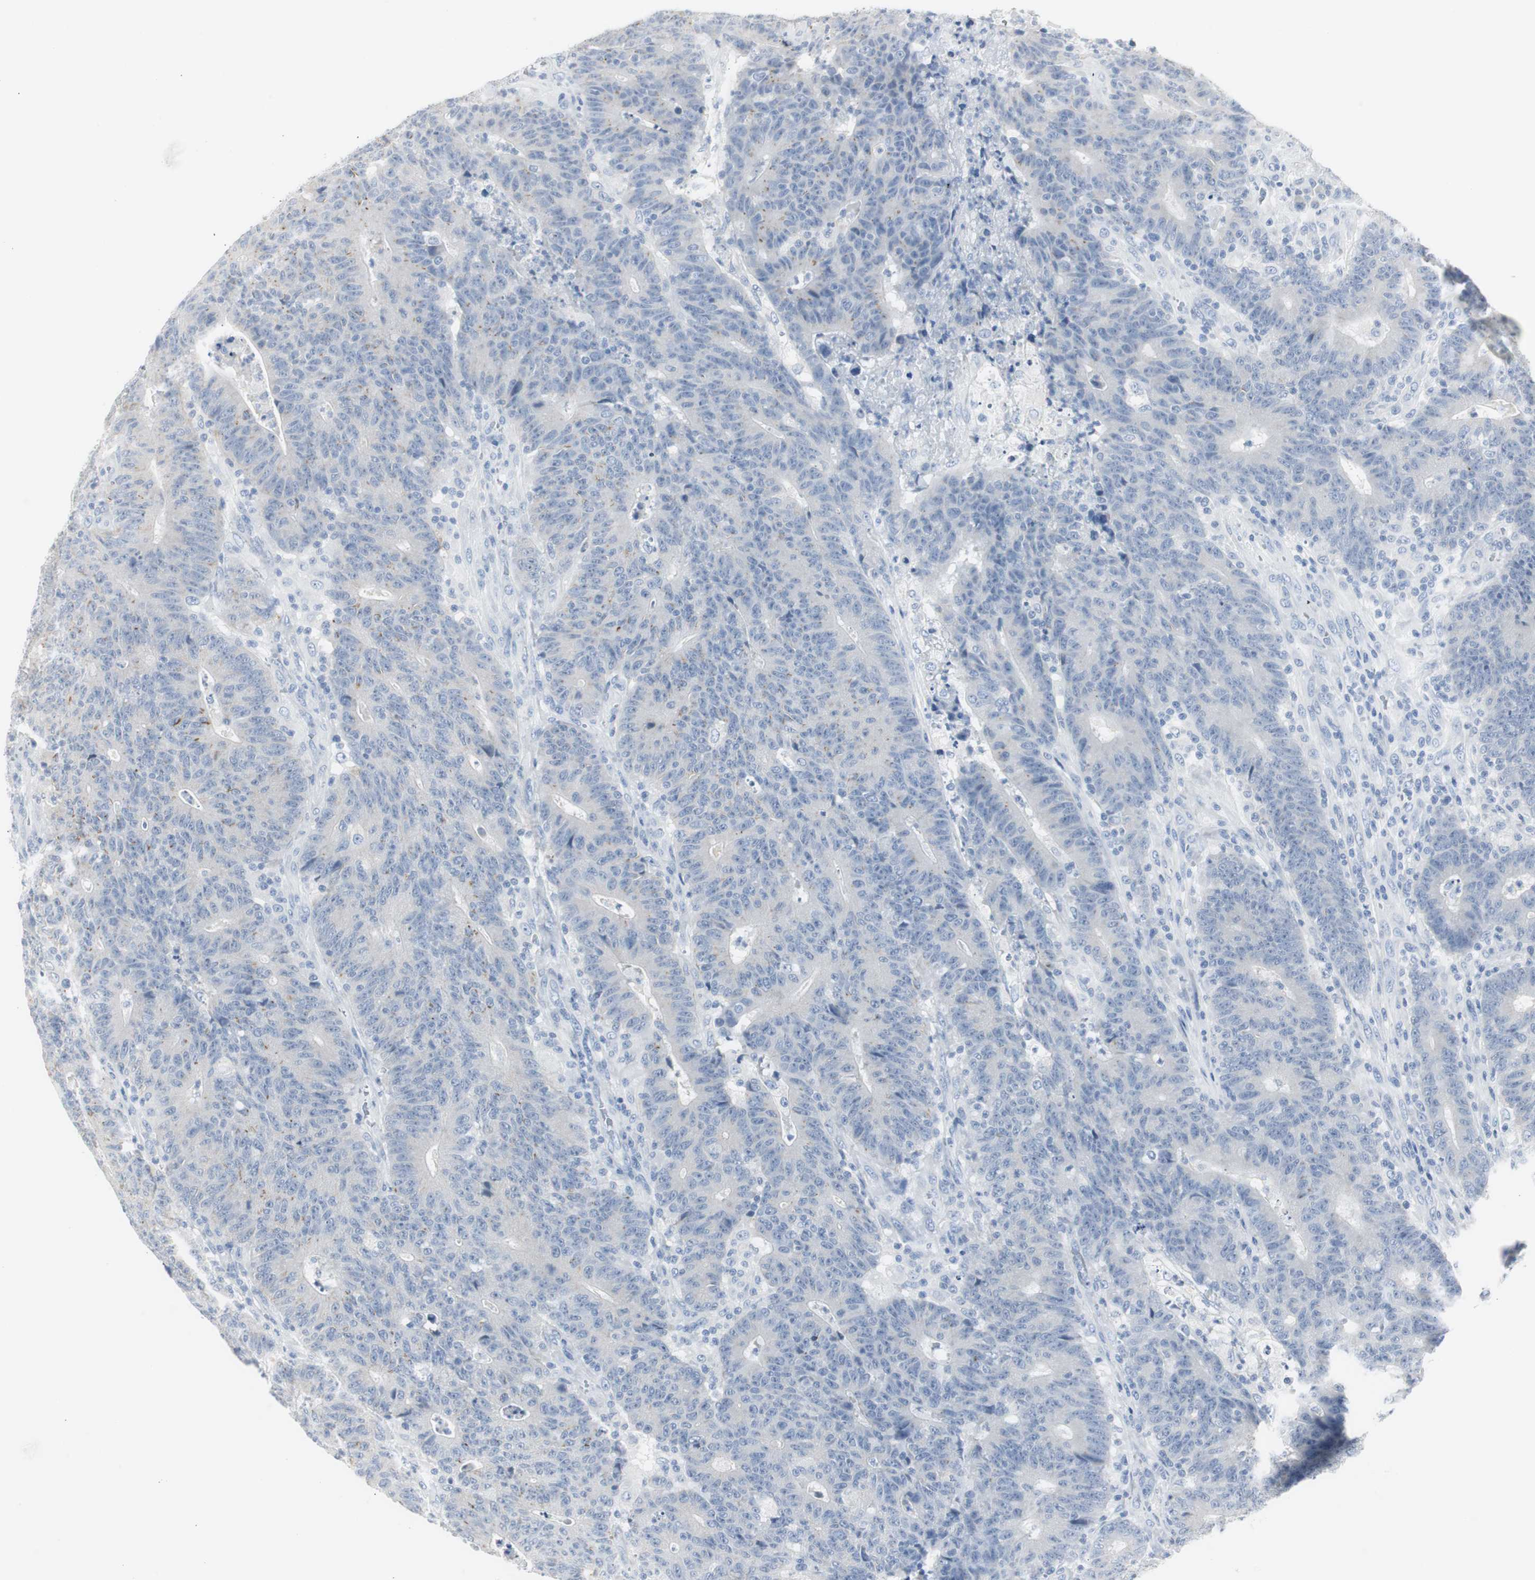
{"staining": {"intensity": "negative", "quantity": "none", "location": "none"}, "tissue": "colorectal cancer", "cell_type": "Tumor cells", "image_type": "cancer", "snomed": [{"axis": "morphology", "description": "Normal tissue, NOS"}, {"axis": "morphology", "description": "Adenocarcinoma, NOS"}, {"axis": "topography", "description": "Colon"}], "caption": "Tumor cells show no significant expression in colorectal cancer (adenocarcinoma). Nuclei are stained in blue.", "gene": "S100A7", "patient": {"sex": "female", "age": 75}}